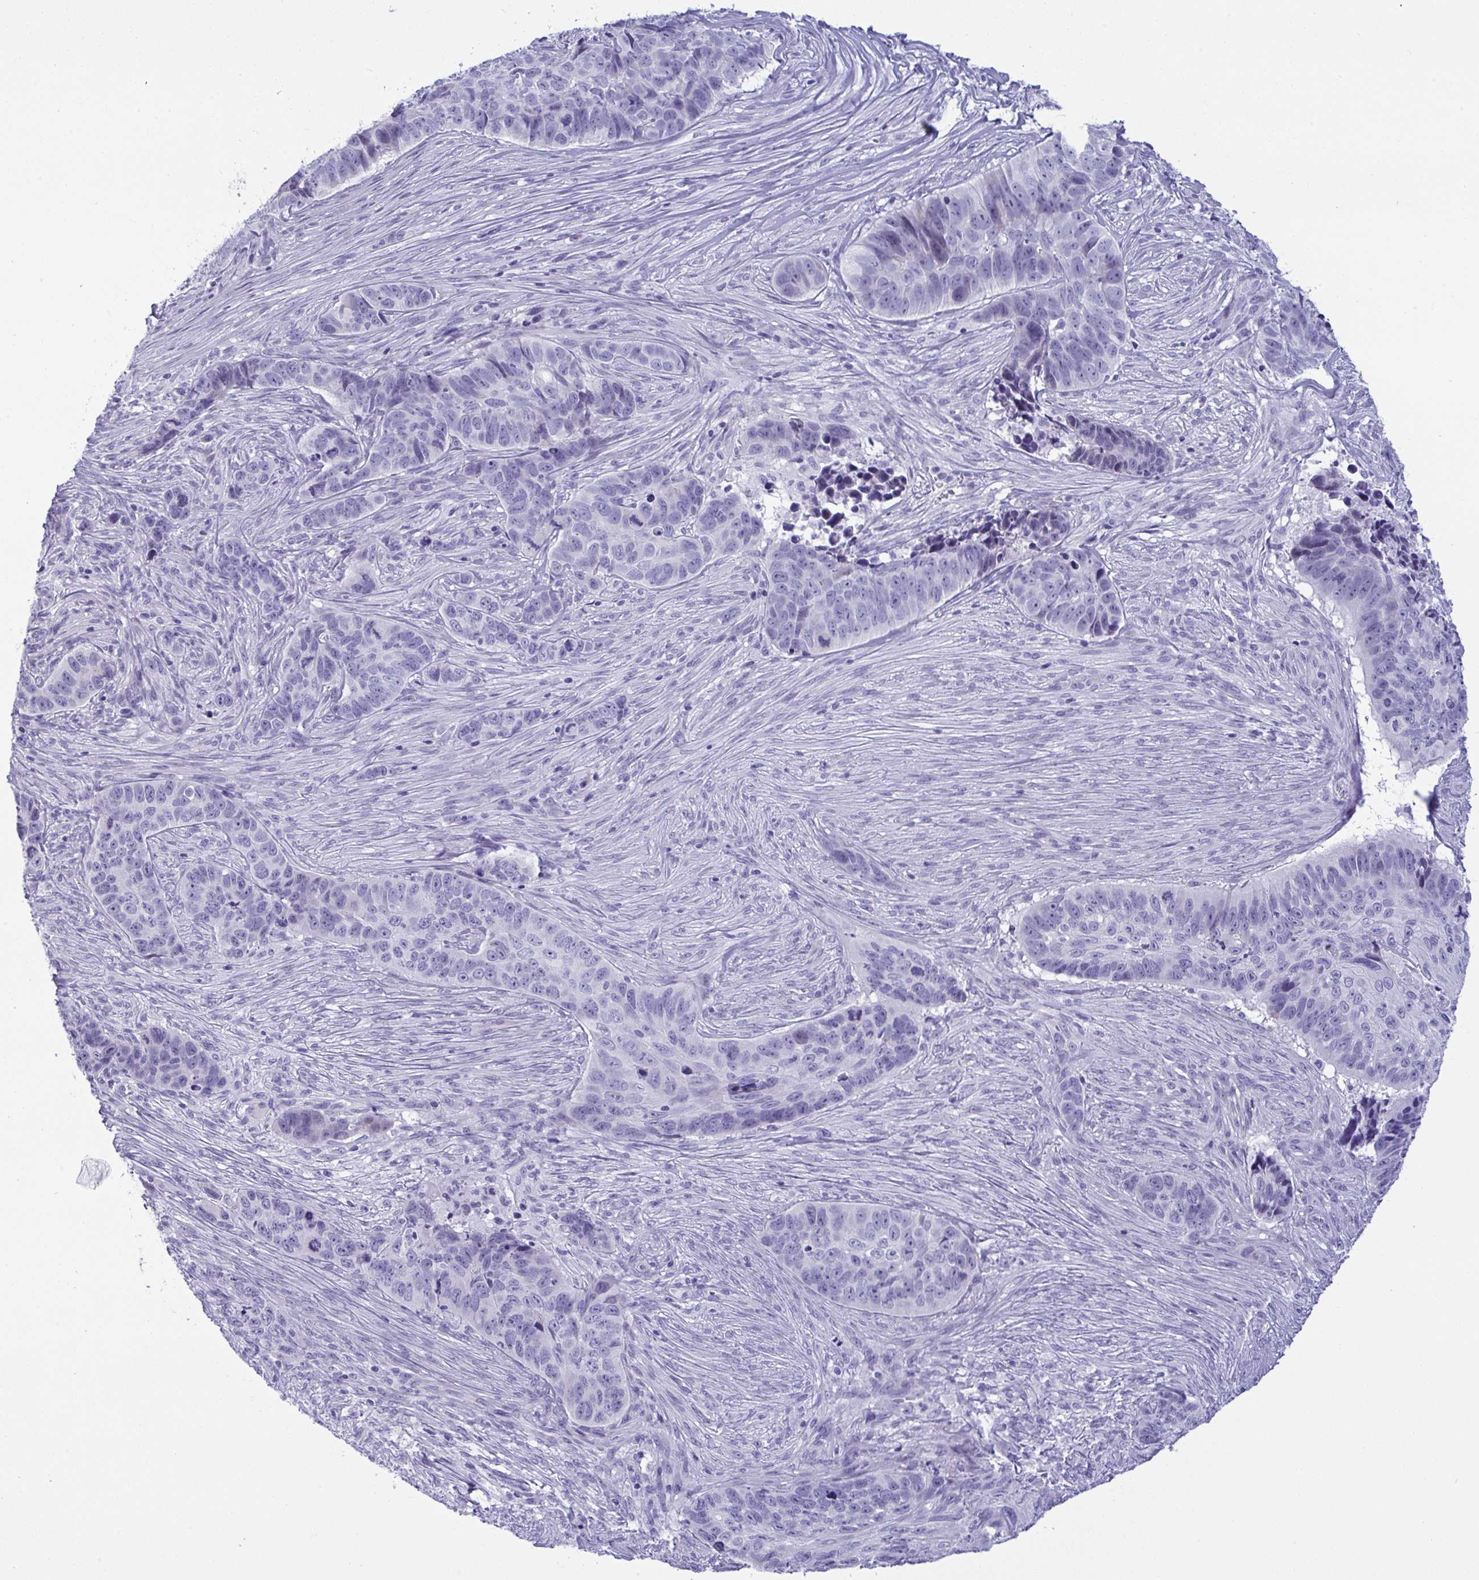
{"staining": {"intensity": "negative", "quantity": "none", "location": "none"}, "tissue": "skin cancer", "cell_type": "Tumor cells", "image_type": "cancer", "snomed": [{"axis": "morphology", "description": "Basal cell carcinoma"}, {"axis": "topography", "description": "Skin"}], "caption": "Histopathology image shows no significant protein staining in tumor cells of basal cell carcinoma (skin). (IHC, brightfield microscopy, high magnification).", "gene": "YBX2", "patient": {"sex": "female", "age": 82}}